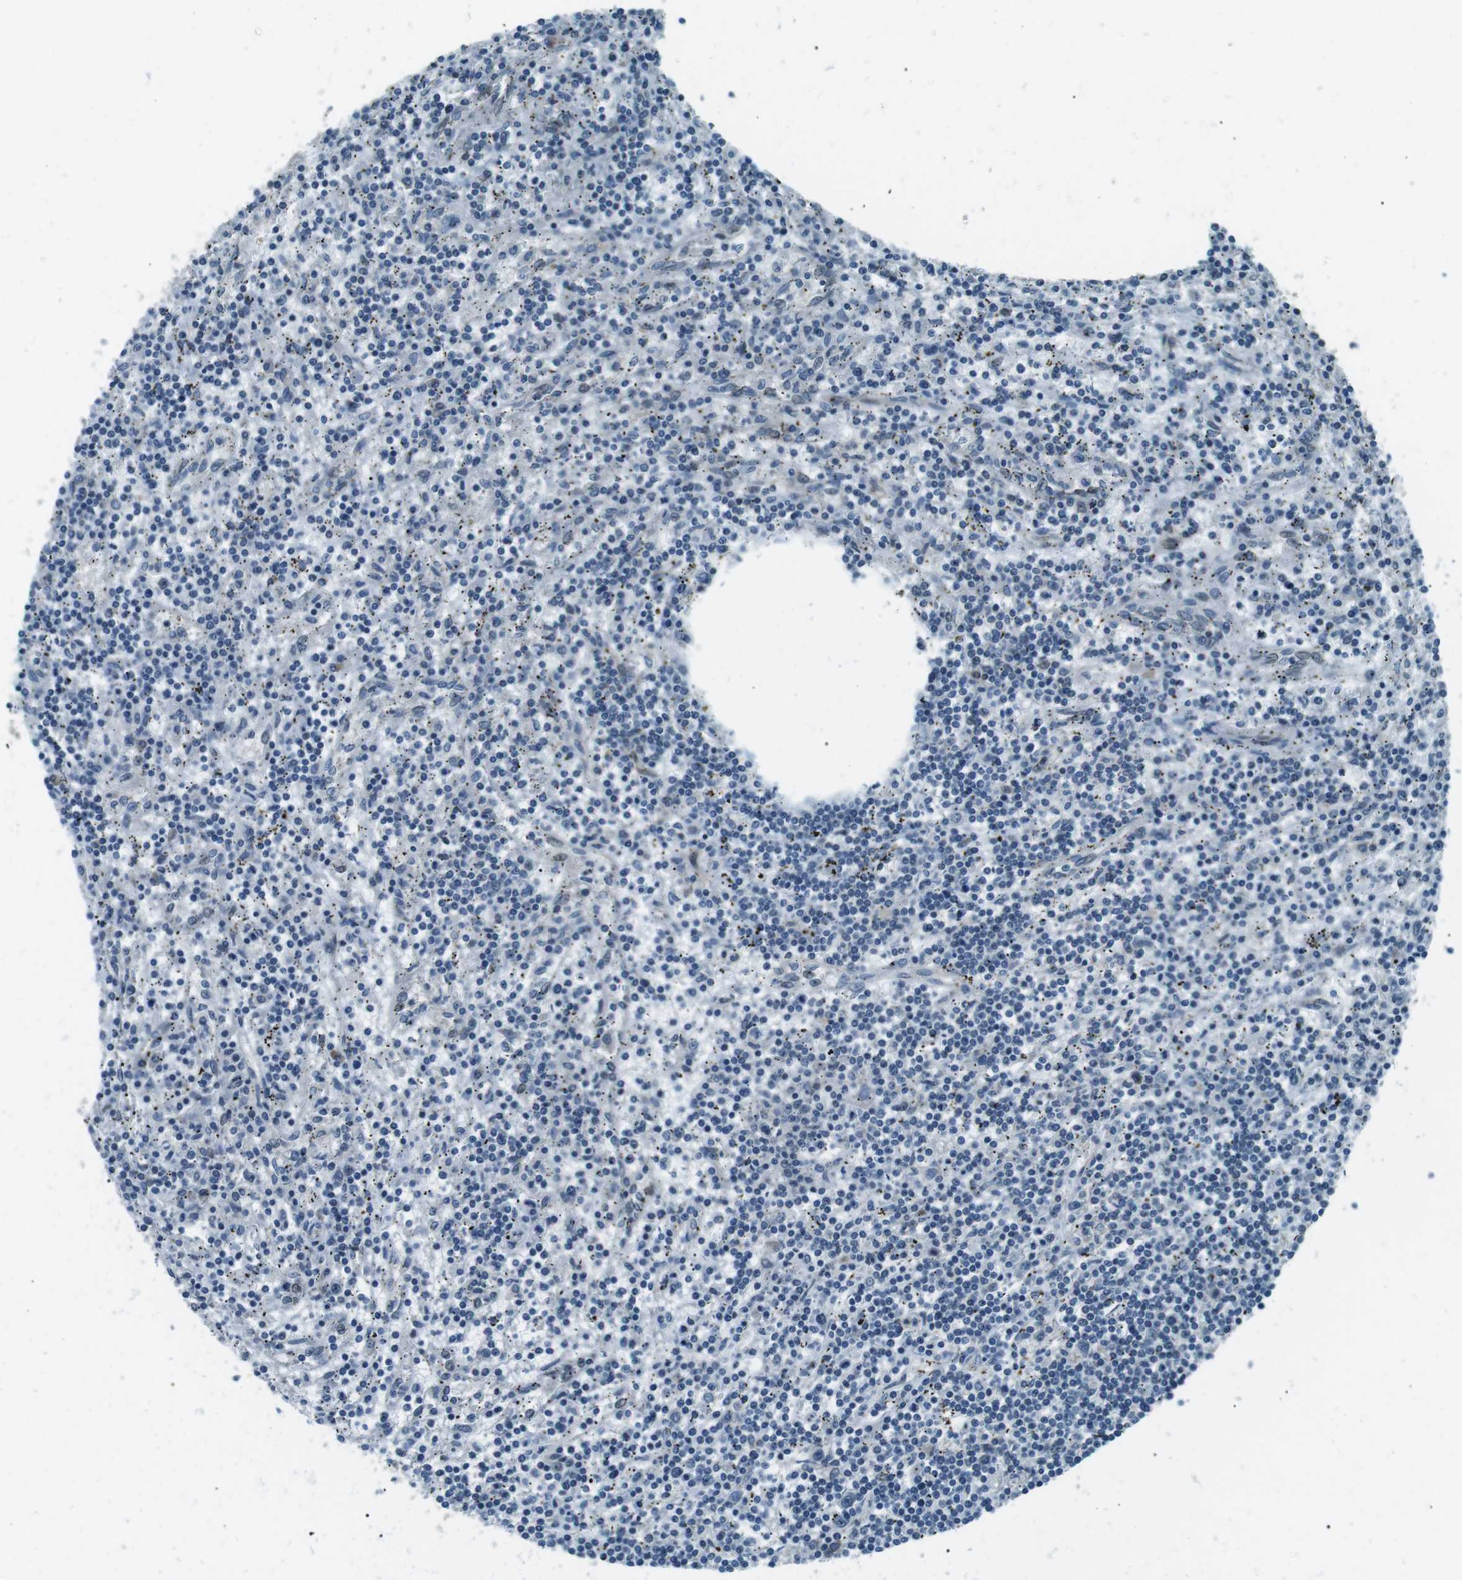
{"staining": {"intensity": "negative", "quantity": "none", "location": "none"}, "tissue": "lymphoma", "cell_type": "Tumor cells", "image_type": "cancer", "snomed": [{"axis": "morphology", "description": "Malignant lymphoma, non-Hodgkin's type, Low grade"}, {"axis": "topography", "description": "Spleen"}], "caption": "Lymphoma stained for a protein using immunohistochemistry exhibits no staining tumor cells.", "gene": "TMEM74", "patient": {"sex": "male", "age": 76}}